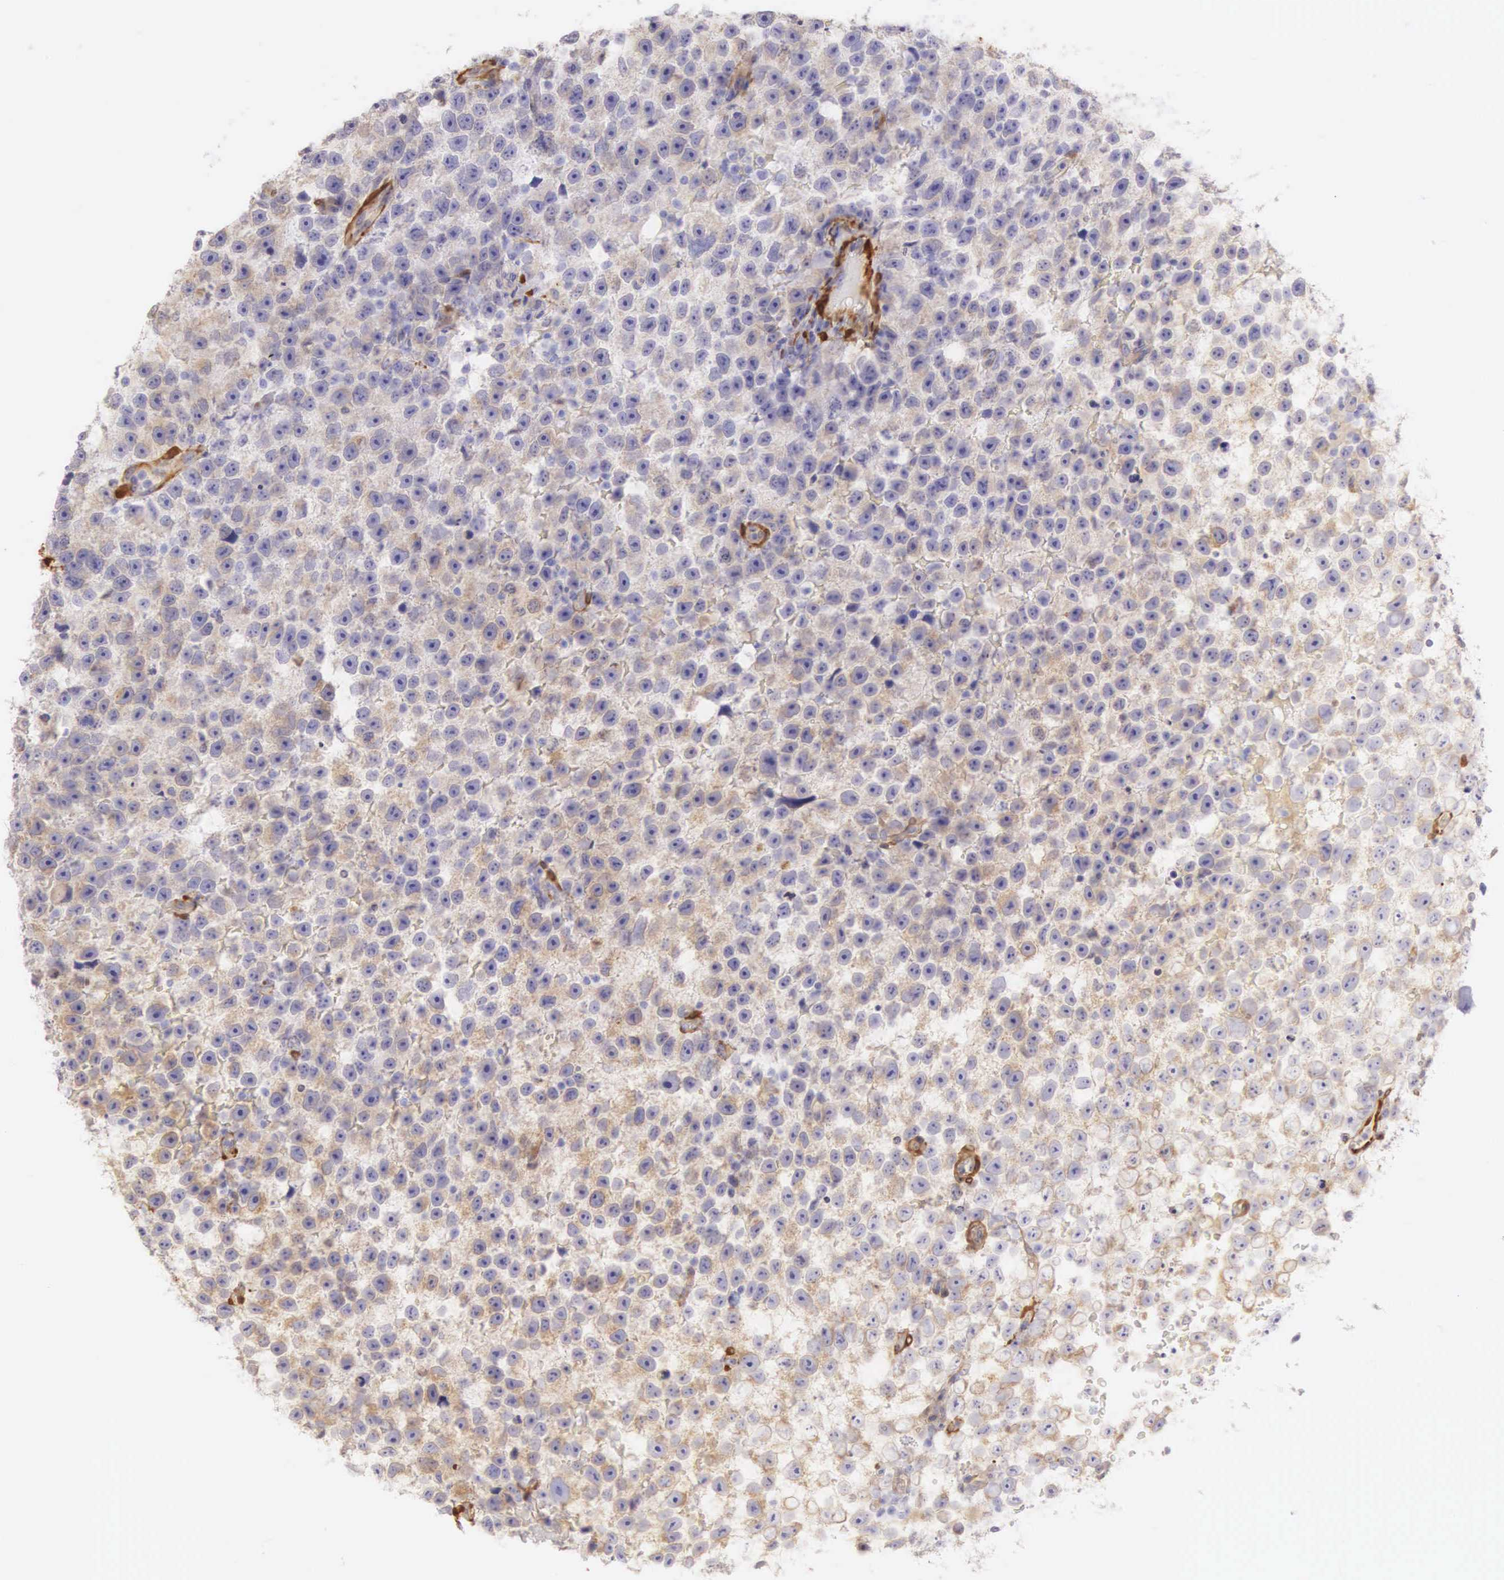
{"staining": {"intensity": "weak", "quantity": "<25%", "location": "cytoplasmic/membranous"}, "tissue": "testis cancer", "cell_type": "Tumor cells", "image_type": "cancer", "snomed": [{"axis": "morphology", "description": "Seminoma, NOS"}, {"axis": "topography", "description": "Testis"}], "caption": "This is an IHC photomicrograph of human testis cancer. There is no positivity in tumor cells.", "gene": "CNN1", "patient": {"sex": "male", "age": 33}}